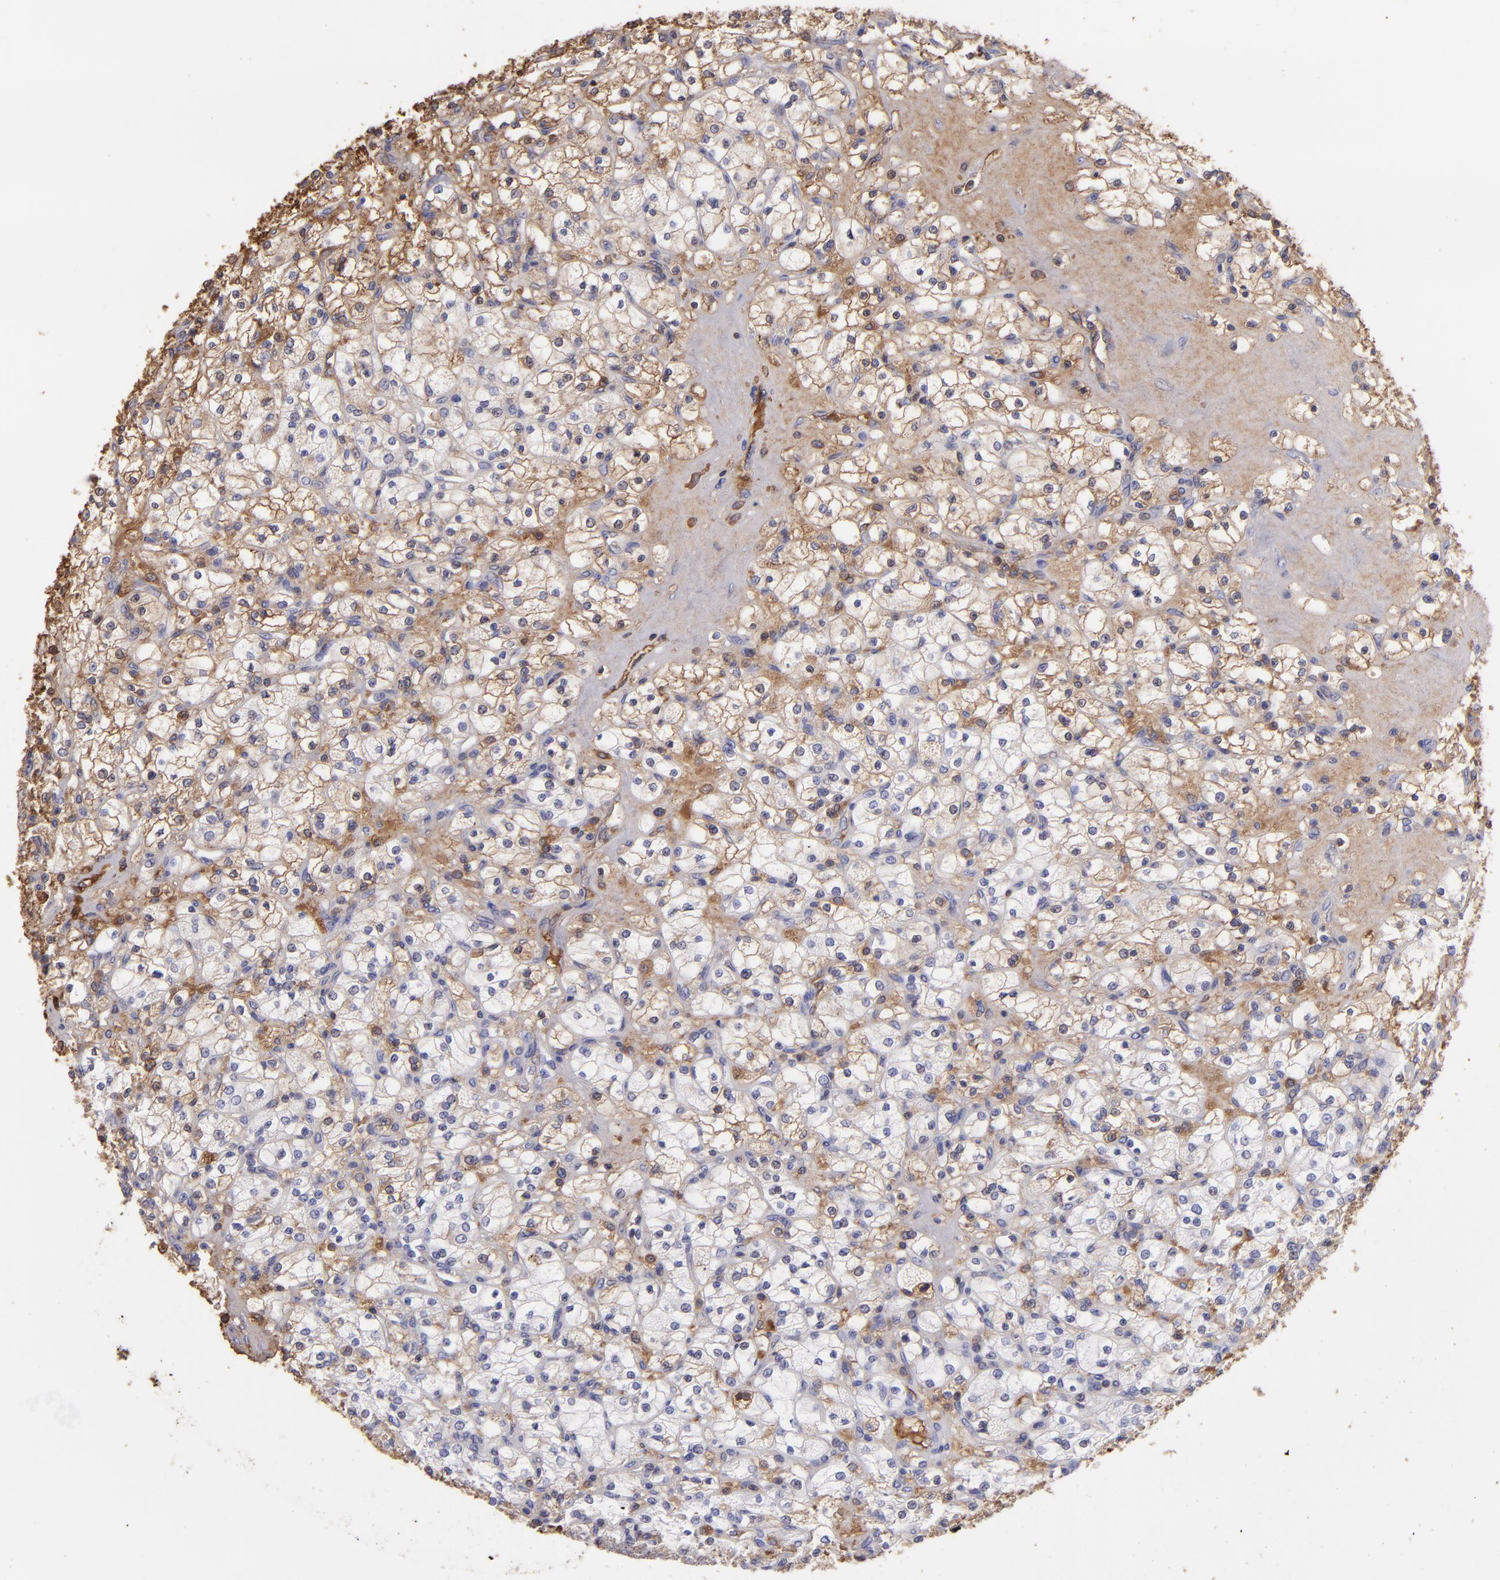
{"staining": {"intensity": "weak", "quantity": "<25%", "location": "cytoplasmic/membranous"}, "tissue": "renal cancer", "cell_type": "Tumor cells", "image_type": "cancer", "snomed": [{"axis": "morphology", "description": "Adenocarcinoma, NOS"}, {"axis": "topography", "description": "Kidney"}], "caption": "Immunohistochemistry photomicrograph of renal adenocarcinoma stained for a protein (brown), which displays no positivity in tumor cells.", "gene": "FGB", "patient": {"sex": "female", "age": 83}}